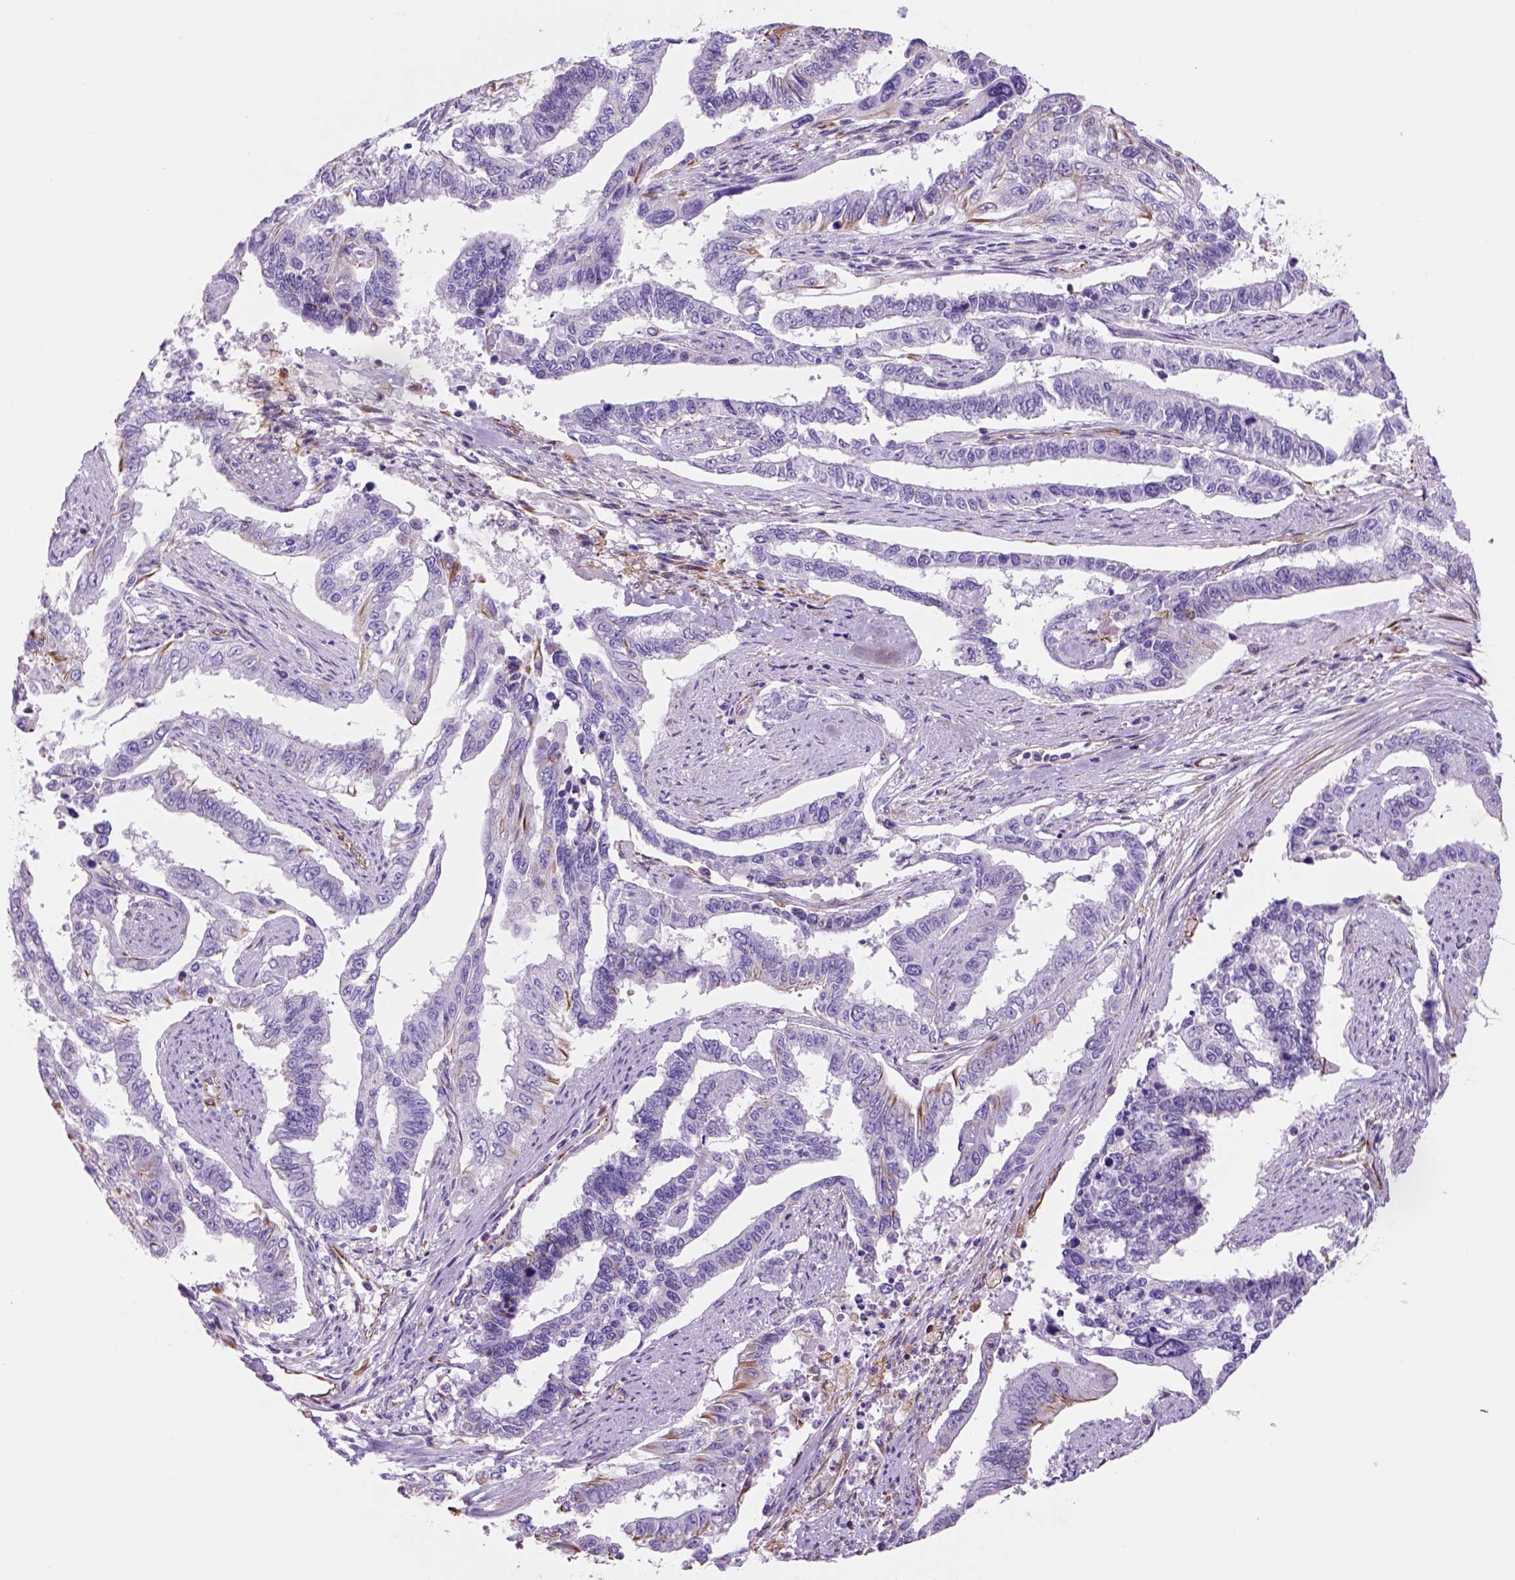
{"staining": {"intensity": "negative", "quantity": "none", "location": "none"}, "tissue": "endometrial cancer", "cell_type": "Tumor cells", "image_type": "cancer", "snomed": [{"axis": "morphology", "description": "Adenocarcinoma, NOS"}, {"axis": "topography", "description": "Uterus"}], "caption": "High magnification brightfield microscopy of endometrial cancer stained with DAB (3,3'-diaminobenzidine) (brown) and counterstained with hematoxylin (blue): tumor cells show no significant staining. Brightfield microscopy of immunohistochemistry (IHC) stained with DAB (3,3'-diaminobenzidine) (brown) and hematoxylin (blue), captured at high magnification.", "gene": "ZZZ3", "patient": {"sex": "female", "age": 59}}